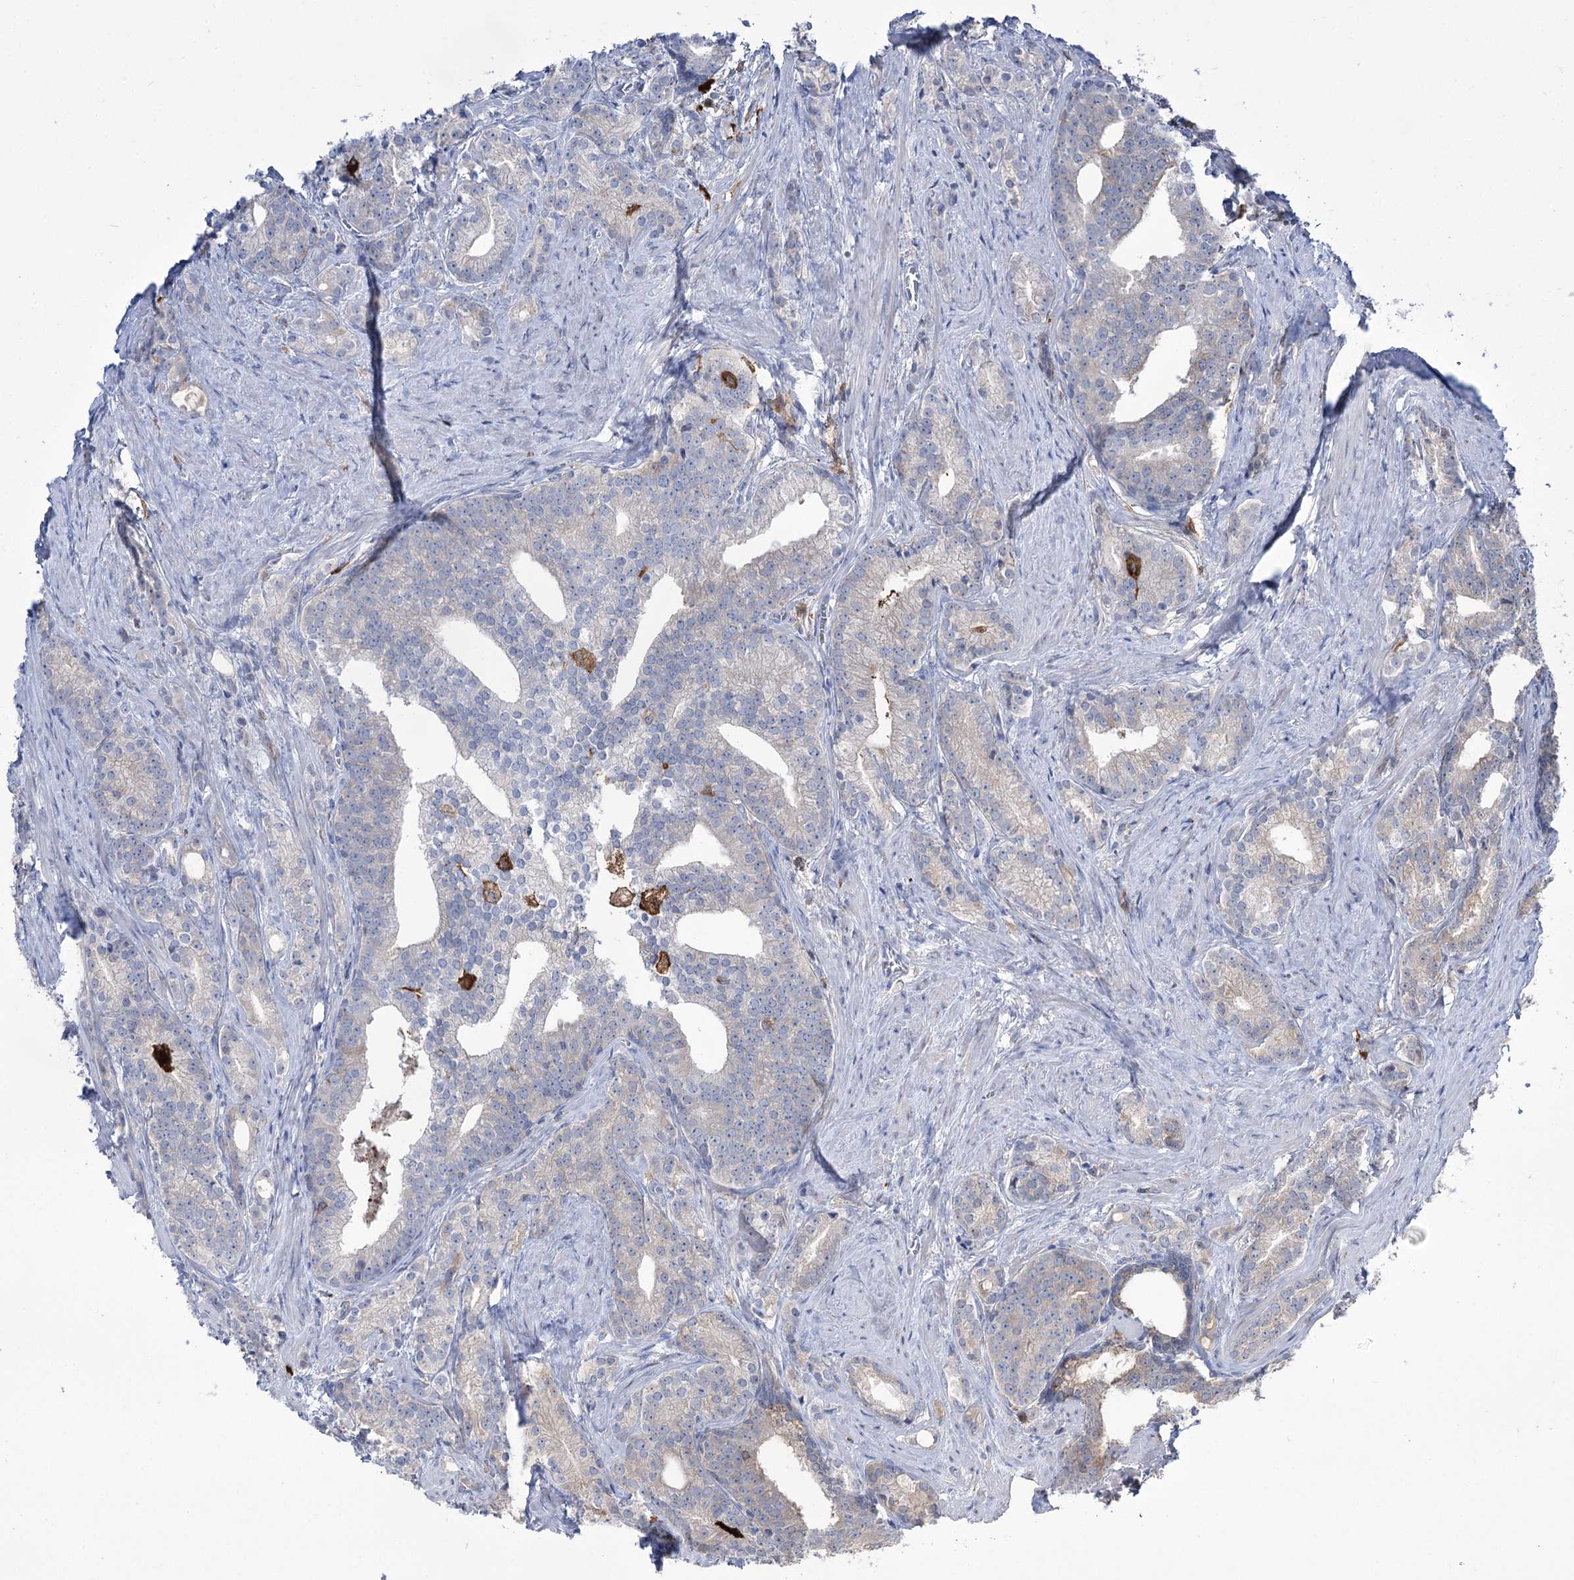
{"staining": {"intensity": "negative", "quantity": "none", "location": "none"}, "tissue": "prostate cancer", "cell_type": "Tumor cells", "image_type": "cancer", "snomed": [{"axis": "morphology", "description": "Adenocarcinoma, Low grade"}, {"axis": "topography", "description": "Prostate"}], "caption": "This is an IHC image of low-grade adenocarcinoma (prostate). There is no positivity in tumor cells.", "gene": "ZNF622", "patient": {"sex": "male", "age": 71}}